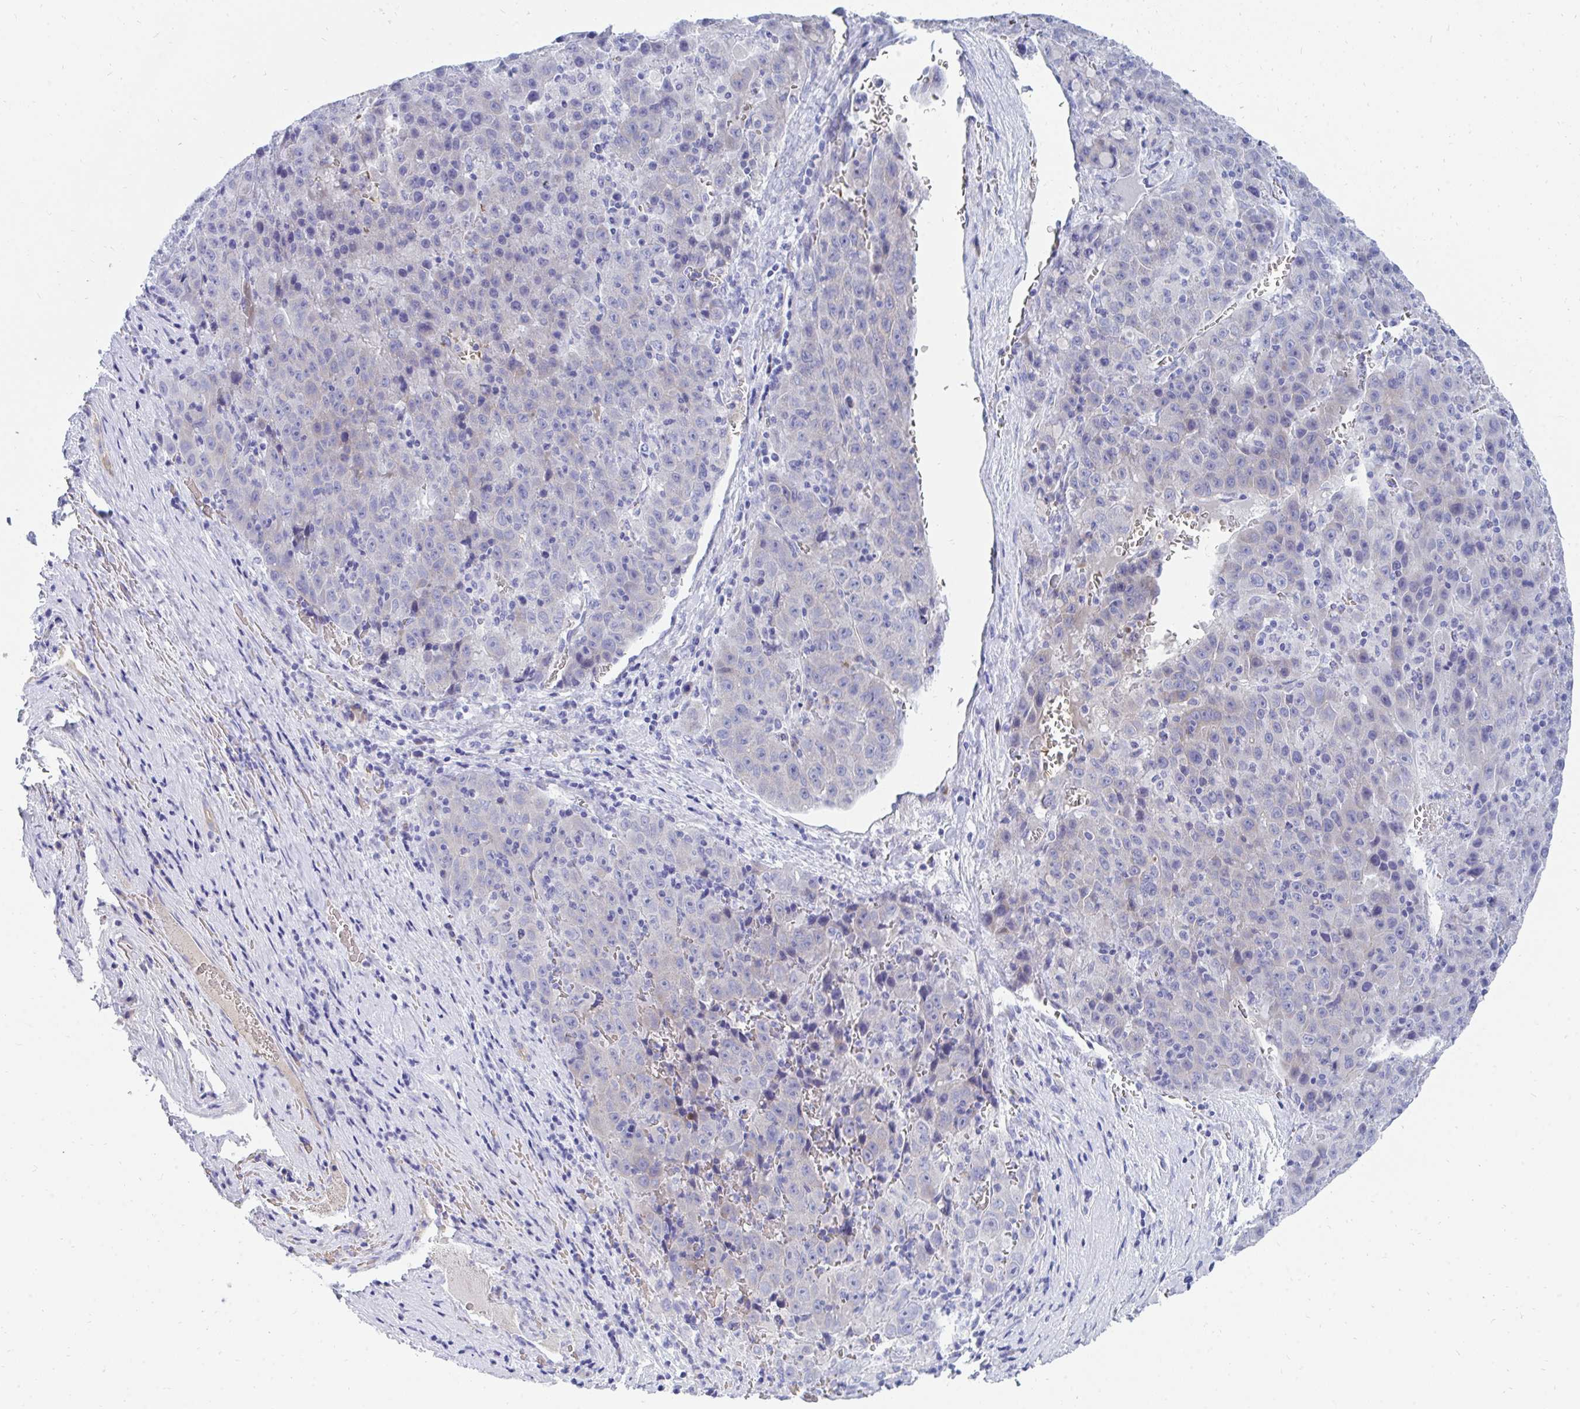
{"staining": {"intensity": "negative", "quantity": "none", "location": "none"}, "tissue": "liver cancer", "cell_type": "Tumor cells", "image_type": "cancer", "snomed": [{"axis": "morphology", "description": "Carcinoma, Hepatocellular, NOS"}, {"axis": "topography", "description": "Liver"}], "caption": "The micrograph reveals no significant positivity in tumor cells of liver cancer (hepatocellular carcinoma).", "gene": "MROH2B", "patient": {"sex": "female", "age": 53}}